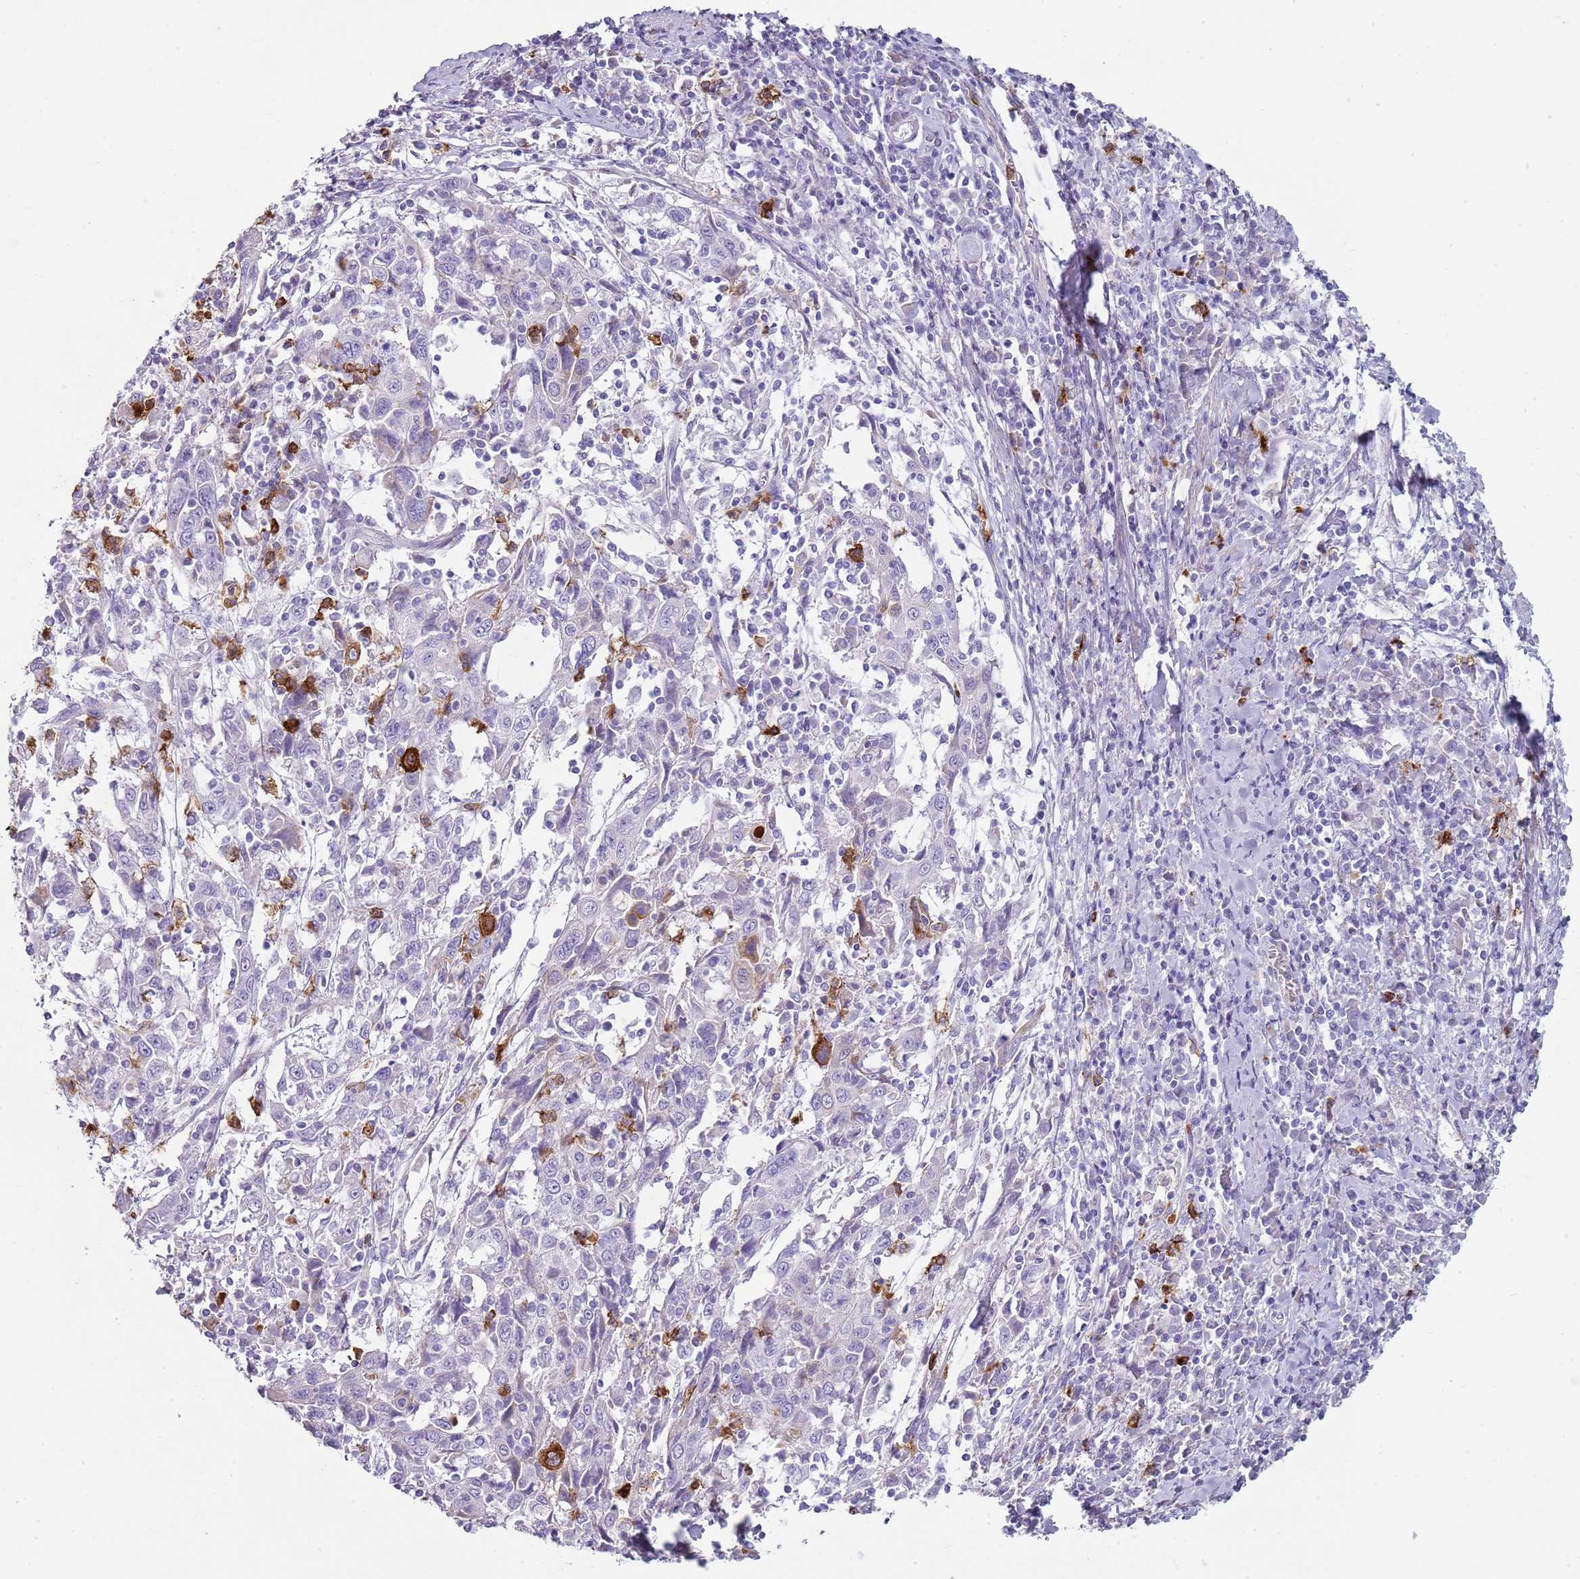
{"staining": {"intensity": "strong", "quantity": "<25%", "location": "cytoplasmic/membranous"}, "tissue": "cervical cancer", "cell_type": "Tumor cells", "image_type": "cancer", "snomed": [{"axis": "morphology", "description": "Squamous cell carcinoma, NOS"}, {"axis": "topography", "description": "Cervix"}], "caption": "Immunohistochemistry (IHC) (DAB) staining of human cervical cancer reveals strong cytoplasmic/membranous protein positivity in about <25% of tumor cells.", "gene": "CD177", "patient": {"sex": "female", "age": 46}}